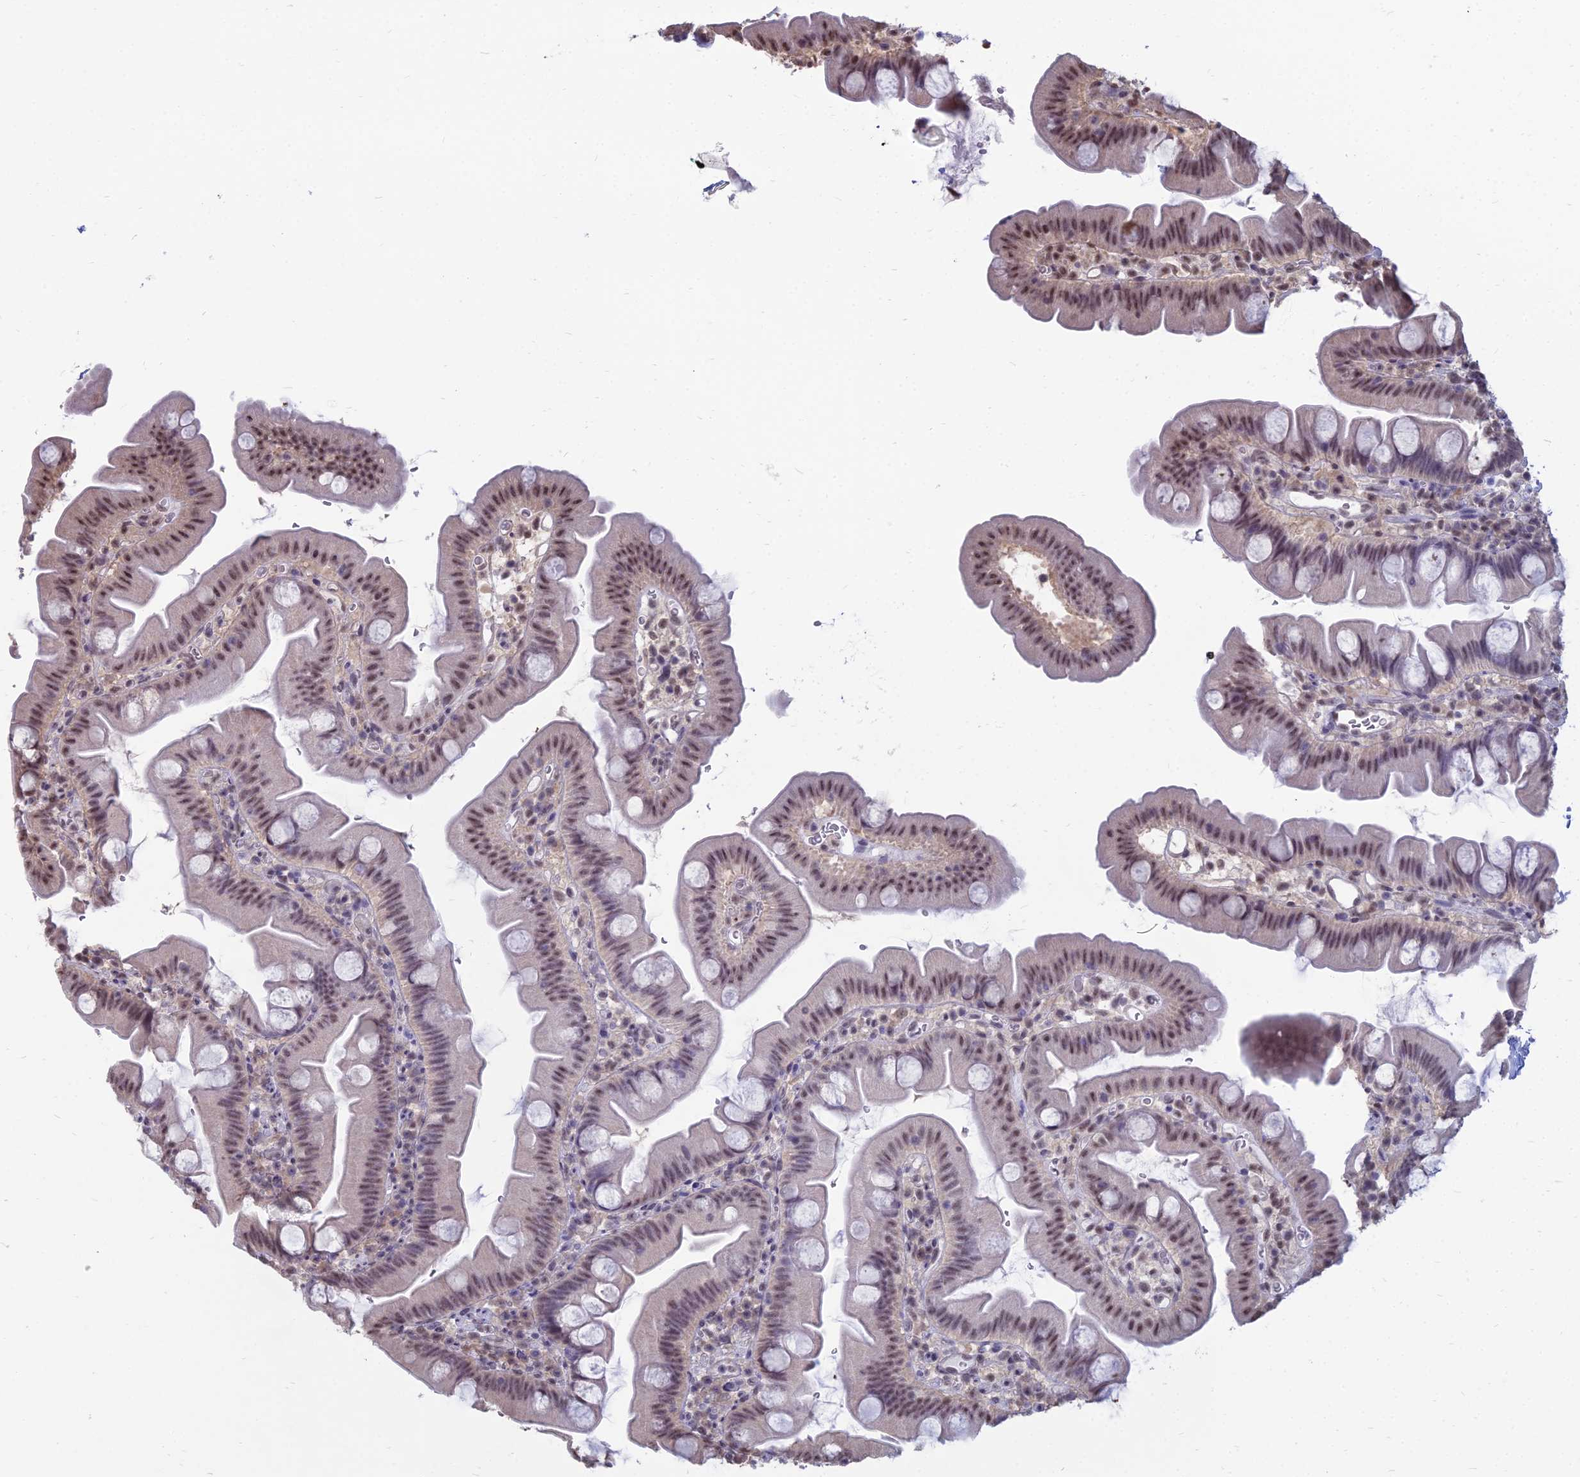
{"staining": {"intensity": "moderate", "quantity": "<25%", "location": "nuclear"}, "tissue": "small intestine", "cell_type": "Glandular cells", "image_type": "normal", "snomed": [{"axis": "morphology", "description": "Normal tissue, NOS"}, {"axis": "topography", "description": "Small intestine"}], "caption": "This photomicrograph exhibits immunohistochemistry (IHC) staining of unremarkable human small intestine, with low moderate nuclear staining in approximately <25% of glandular cells.", "gene": "SRSF7", "patient": {"sex": "female", "age": 68}}